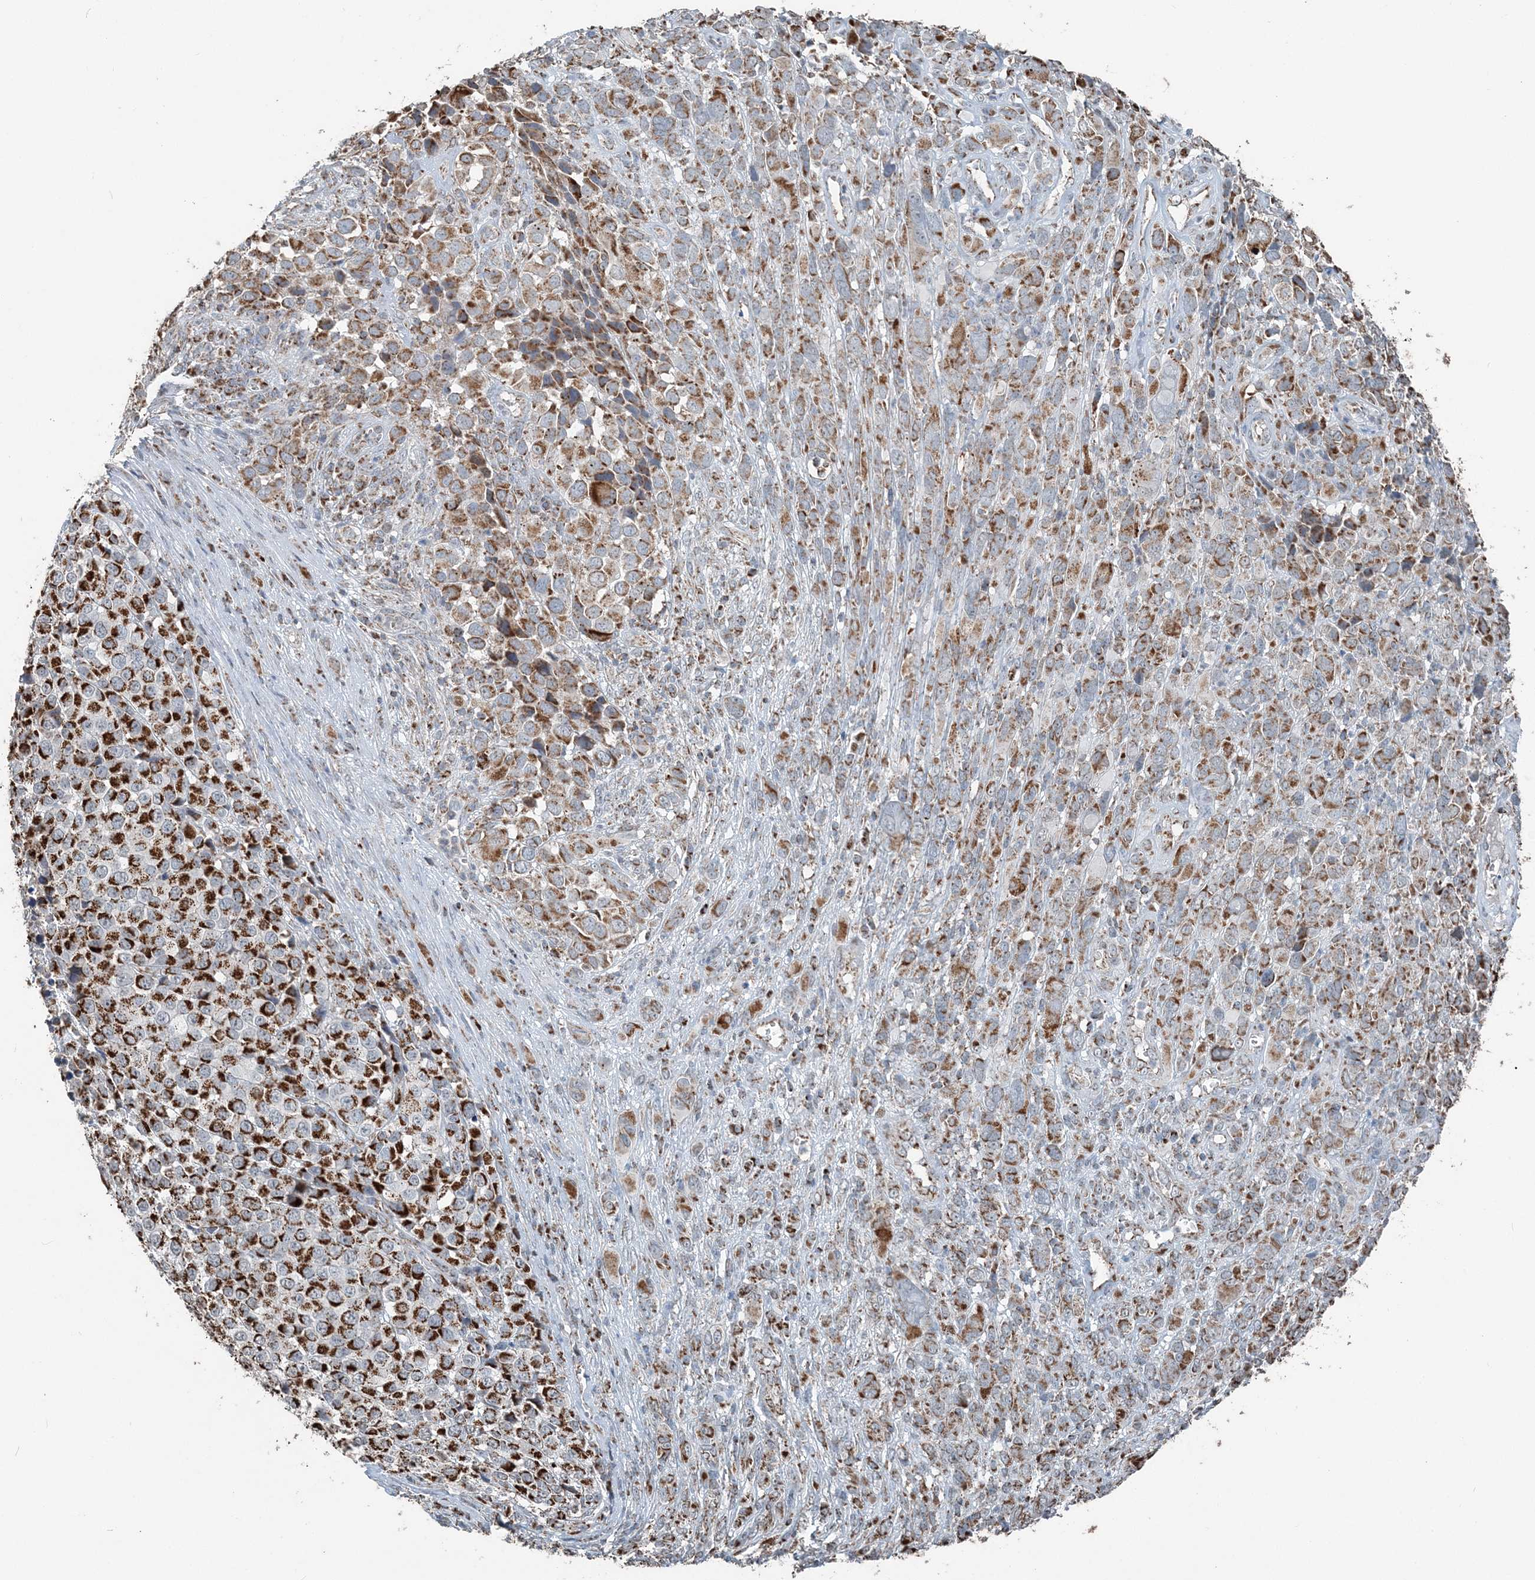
{"staining": {"intensity": "moderate", "quantity": ">75%", "location": "cytoplasmic/membranous"}, "tissue": "melanoma", "cell_type": "Tumor cells", "image_type": "cancer", "snomed": [{"axis": "morphology", "description": "Malignant melanoma, NOS"}, {"axis": "topography", "description": "Skin of trunk"}], "caption": "Protein expression by immunohistochemistry demonstrates moderate cytoplasmic/membranous expression in approximately >75% of tumor cells in melanoma.", "gene": "SUCLG1", "patient": {"sex": "male", "age": 71}}